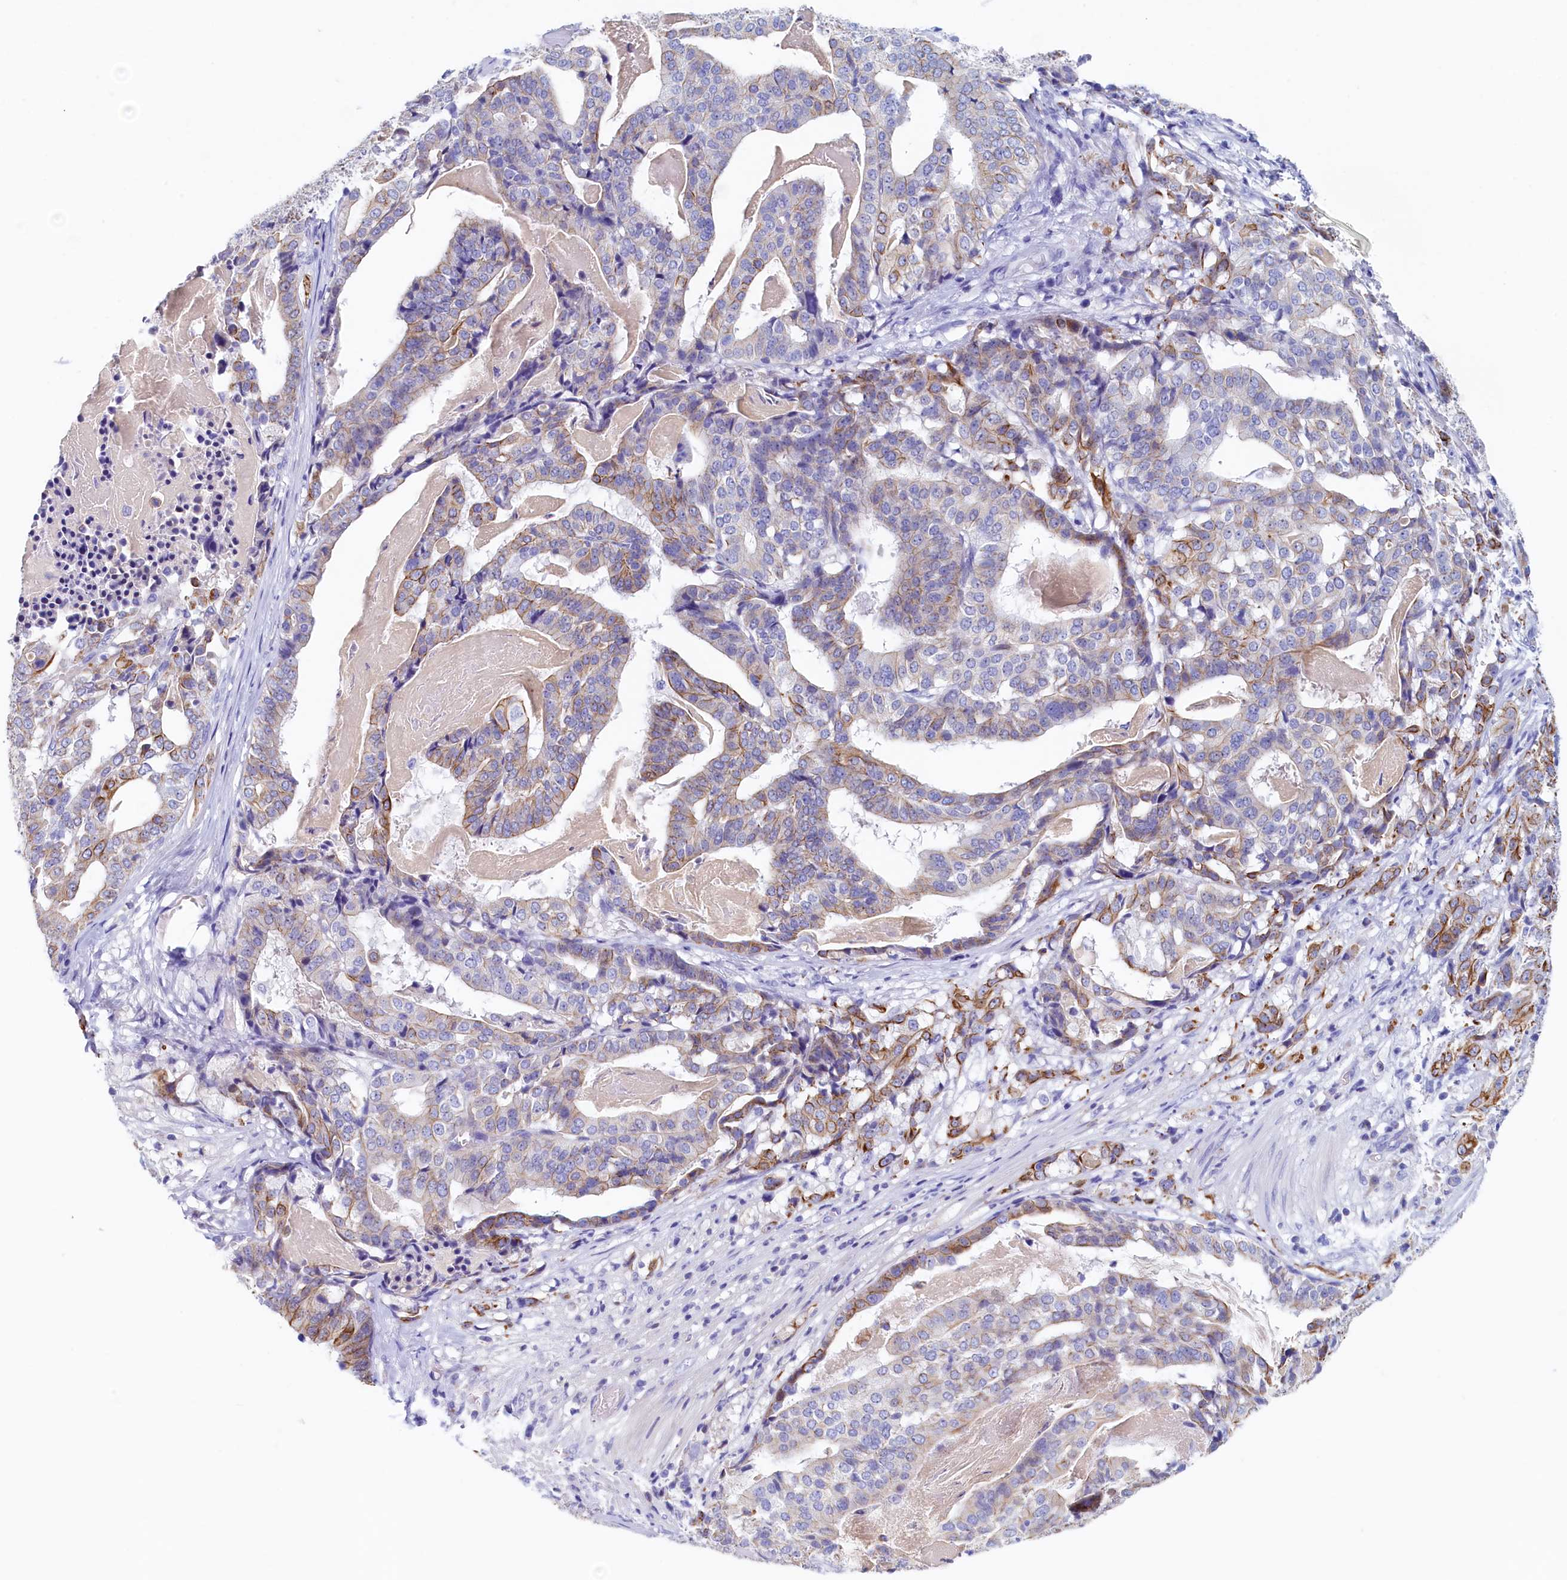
{"staining": {"intensity": "moderate", "quantity": "25%-75%", "location": "cytoplasmic/membranous"}, "tissue": "stomach cancer", "cell_type": "Tumor cells", "image_type": "cancer", "snomed": [{"axis": "morphology", "description": "Adenocarcinoma, NOS"}, {"axis": "topography", "description": "Stomach"}], "caption": "Stomach adenocarcinoma stained with a brown dye shows moderate cytoplasmic/membranous positive staining in about 25%-75% of tumor cells.", "gene": "GUCA1C", "patient": {"sex": "male", "age": 48}}